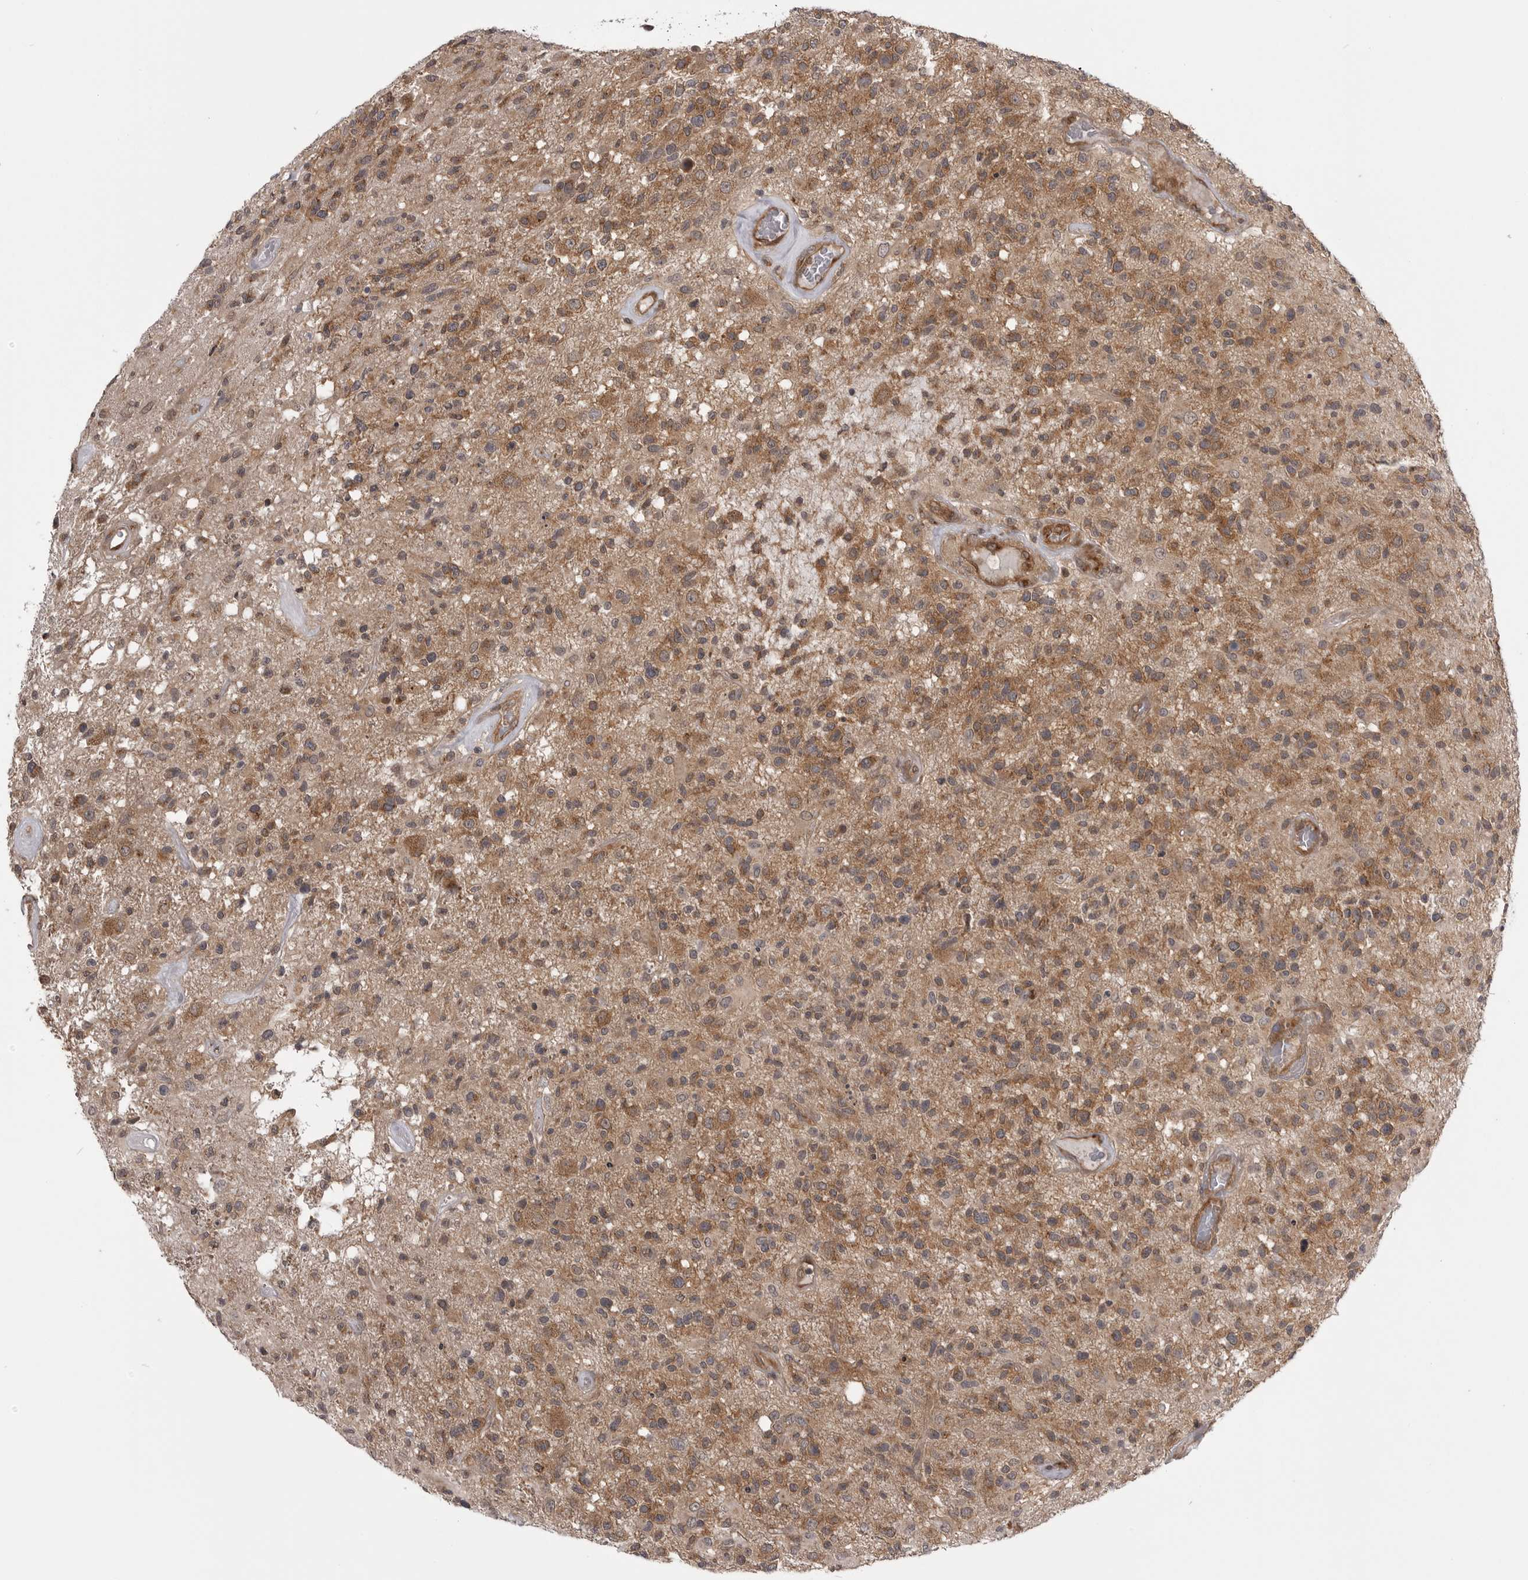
{"staining": {"intensity": "moderate", "quantity": ">75%", "location": "cytoplasmic/membranous"}, "tissue": "glioma", "cell_type": "Tumor cells", "image_type": "cancer", "snomed": [{"axis": "morphology", "description": "Glioma, malignant, High grade"}, {"axis": "morphology", "description": "Glioblastoma, NOS"}, {"axis": "topography", "description": "Brain"}], "caption": "An immunohistochemistry micrograph of neoplastic tissue is shown. Protein staining in brown shows moderate cytoplasmic/membranous positivity in glioma within tumor cells.", "gene": "PDCL", "patient": {"sex": "male", "age": 60}}